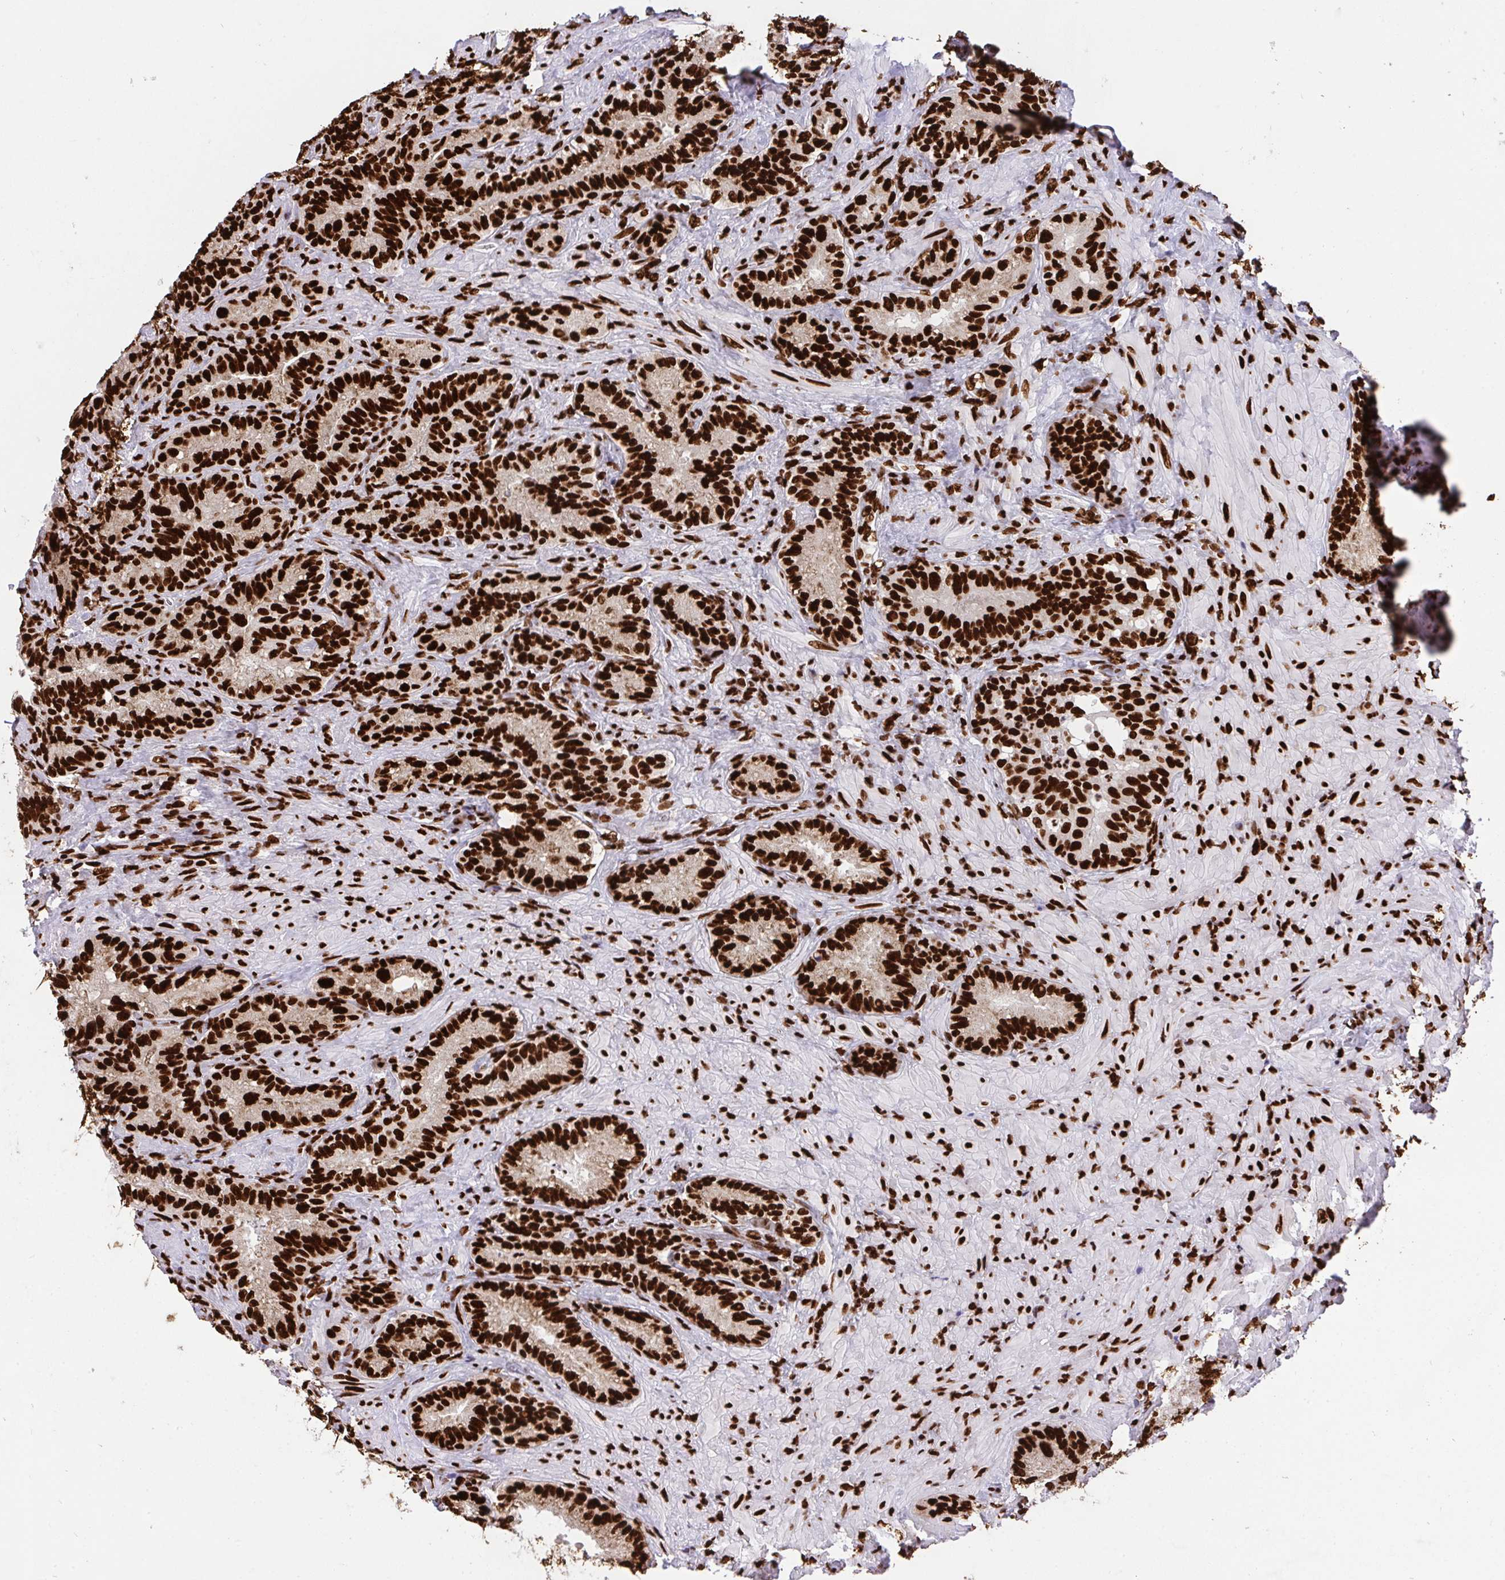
{"staining": {"intensity": "strong", "quantity": ">75%", "location": "nuclear"}, "tissue": "seminal vesicle", "cell_type": "Glandular cells", "image_type": "normal", "snomed": [{"axis": "morphology", "description": "Normal tissue, NOS"}, {"axis": "topography", "description": "Seminal veicle"}], "caption": "A micrograph showing strong nuclear positivity in approximately >75% of glandular cells in unremarkable seminal vesicle, as visualized by brown immunohistochemical staining.", "gene": "HNRNPL", "patient": {"sex": "male", "age": 68}}